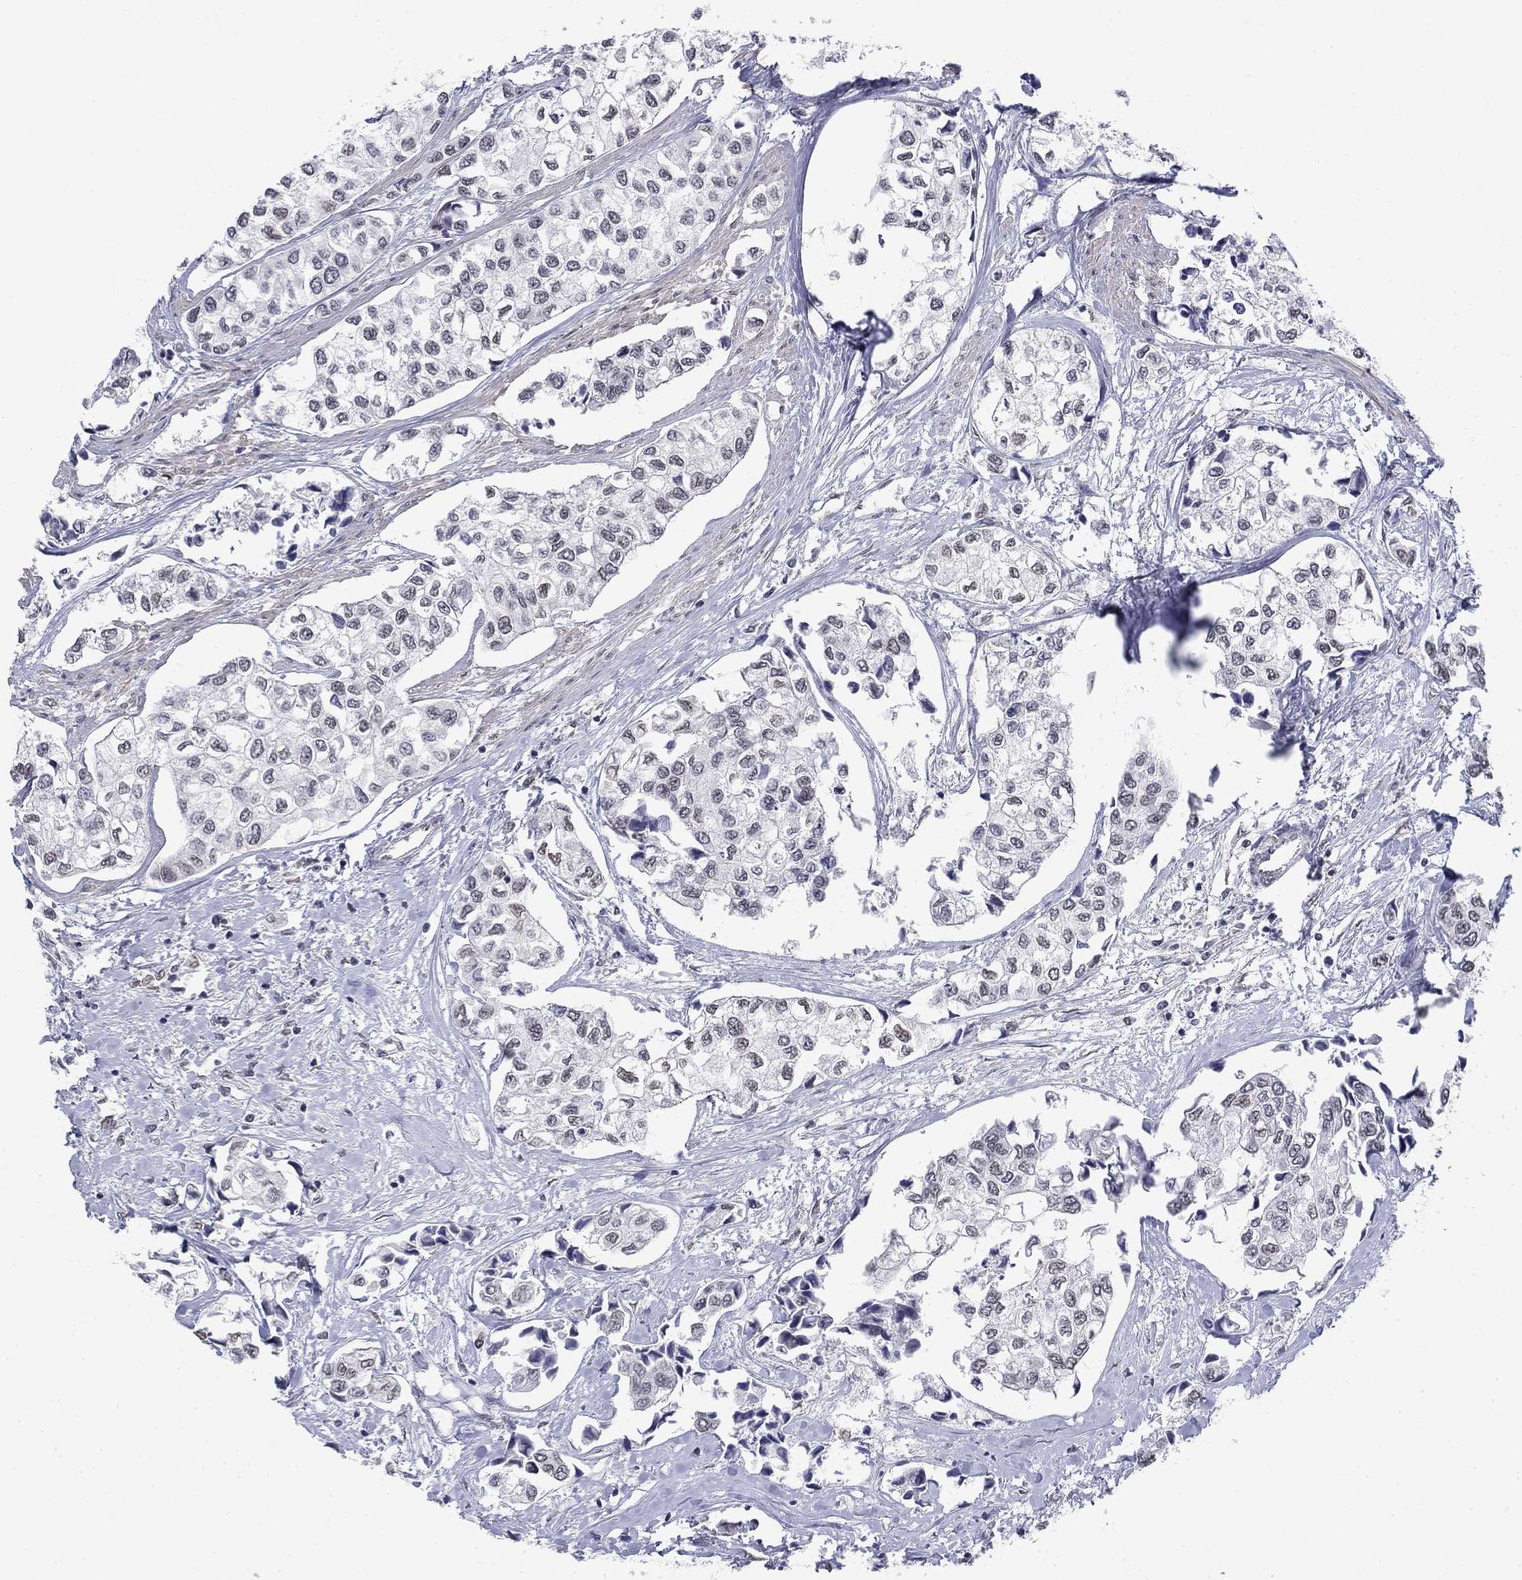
{"staining": {"intensity": "moderate", "quantity": "<25%", "location": "nuclear"}, "tissue": "urothelial cancer", "cell_type": "Tumor cells", "image_type": "cancer", "snomed": [{"axis": "morphology", "description": "Urothelial carcinoma, High grade"}, {"axis": "topography", "description": "Urinary bladder"}], "caption": "The immunohistochemical stain shows moderate nuclear staining in tumor cells of urothelial carcinoma (high-grade) tissue.", "gene": "TOR1AIP1", "patient": {"sex": "male", "age": 73}}